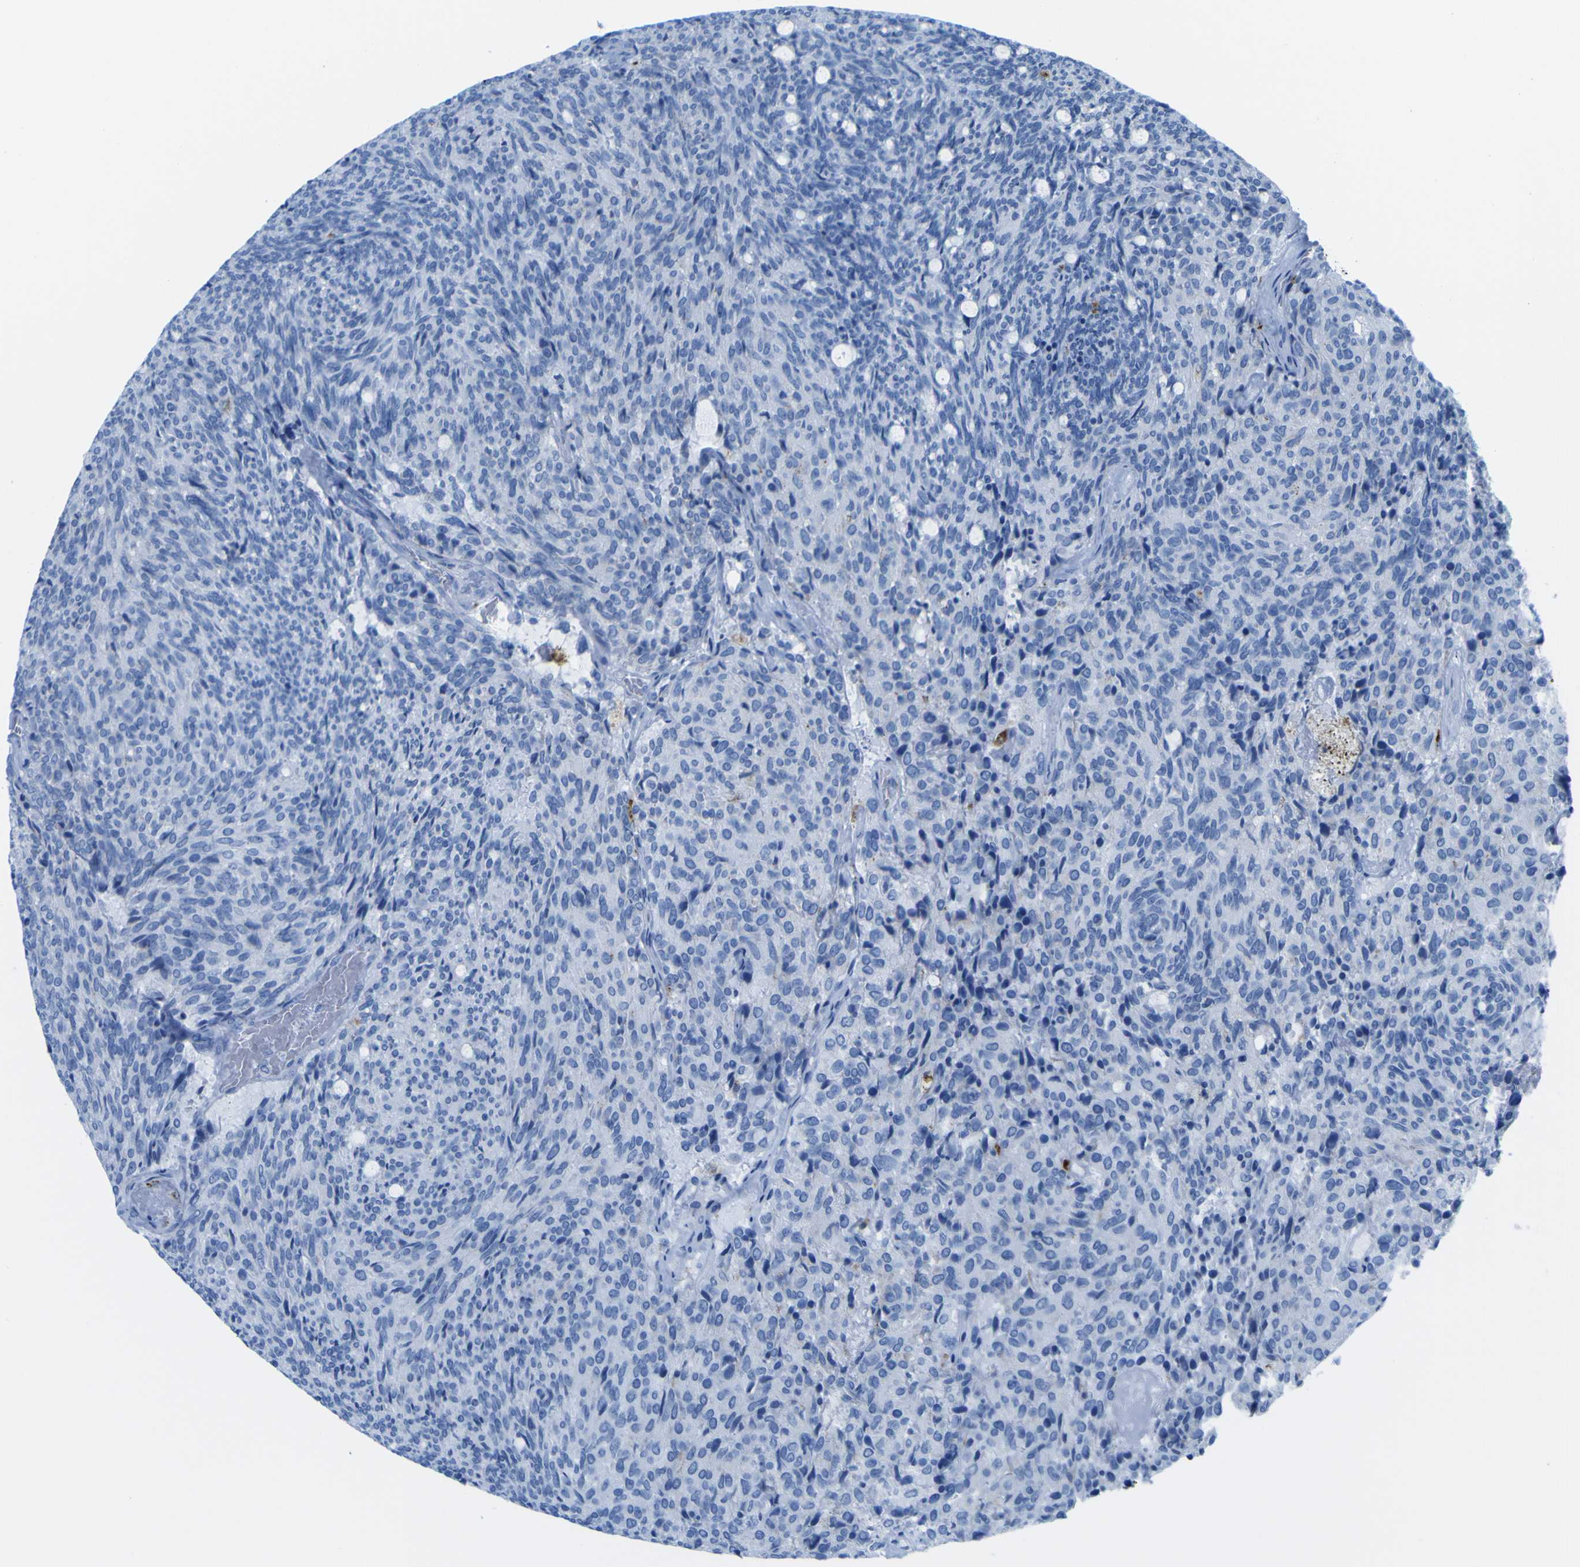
{"staining": {"intensity": "negative", "quantity": "none", "location": "none"}, "tissue": "carcinoid", "cell_type": "Tumor cells", "image_type": "cancer", "snomed": [{"axis": "morphology", "description": "Carcinoid, malignant, NOS"}, {"axis": "topography", "description": "Pancreas"}], "caption": "Tumor cells show no significant protein staining in carcinoid.", "gene": "PLD3", "patient": {"sex": "female", "age": 54}}